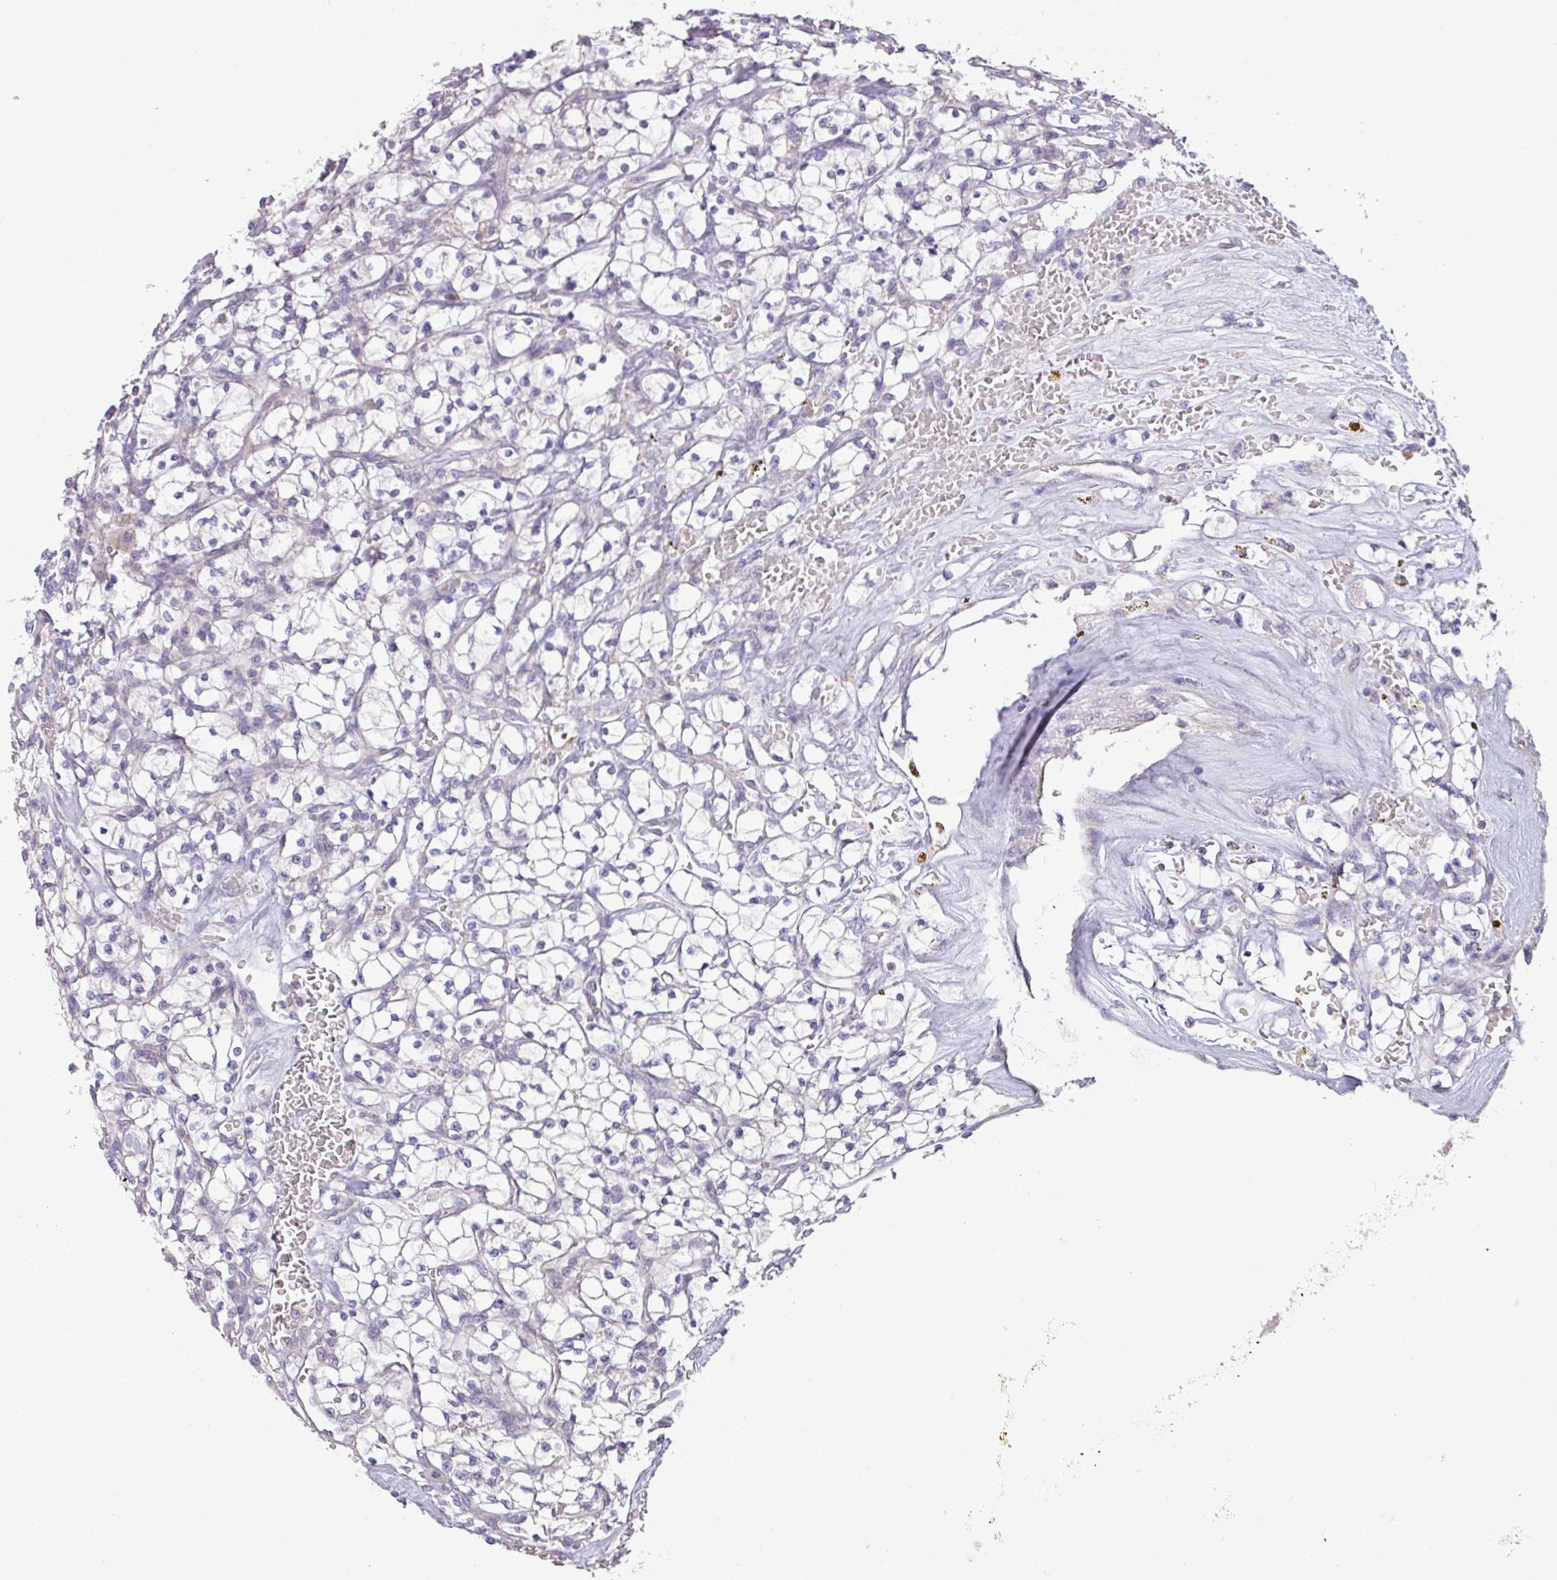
{"staining": {"intensity": "negative", "quantity": "none", "location": "none"}, "tissue": "renal cancer", "cell_type": "Tumor cells", "image_type": "cancer", "snomed": [{"axis": "morphology", "description": "Adenocarcinoma, NOS"}, {"axis": "topography", "description": "Kidney"}], "caption": "Immunohistochemistry (IHC) micrograph of neoplastic tissue: renal cancer (adenocarcinoma) stained with DAB reveals no significant protein positivity in tumor cells.", "gene": "ZNF394", "patient": {"sex": "female", "age": 64}}